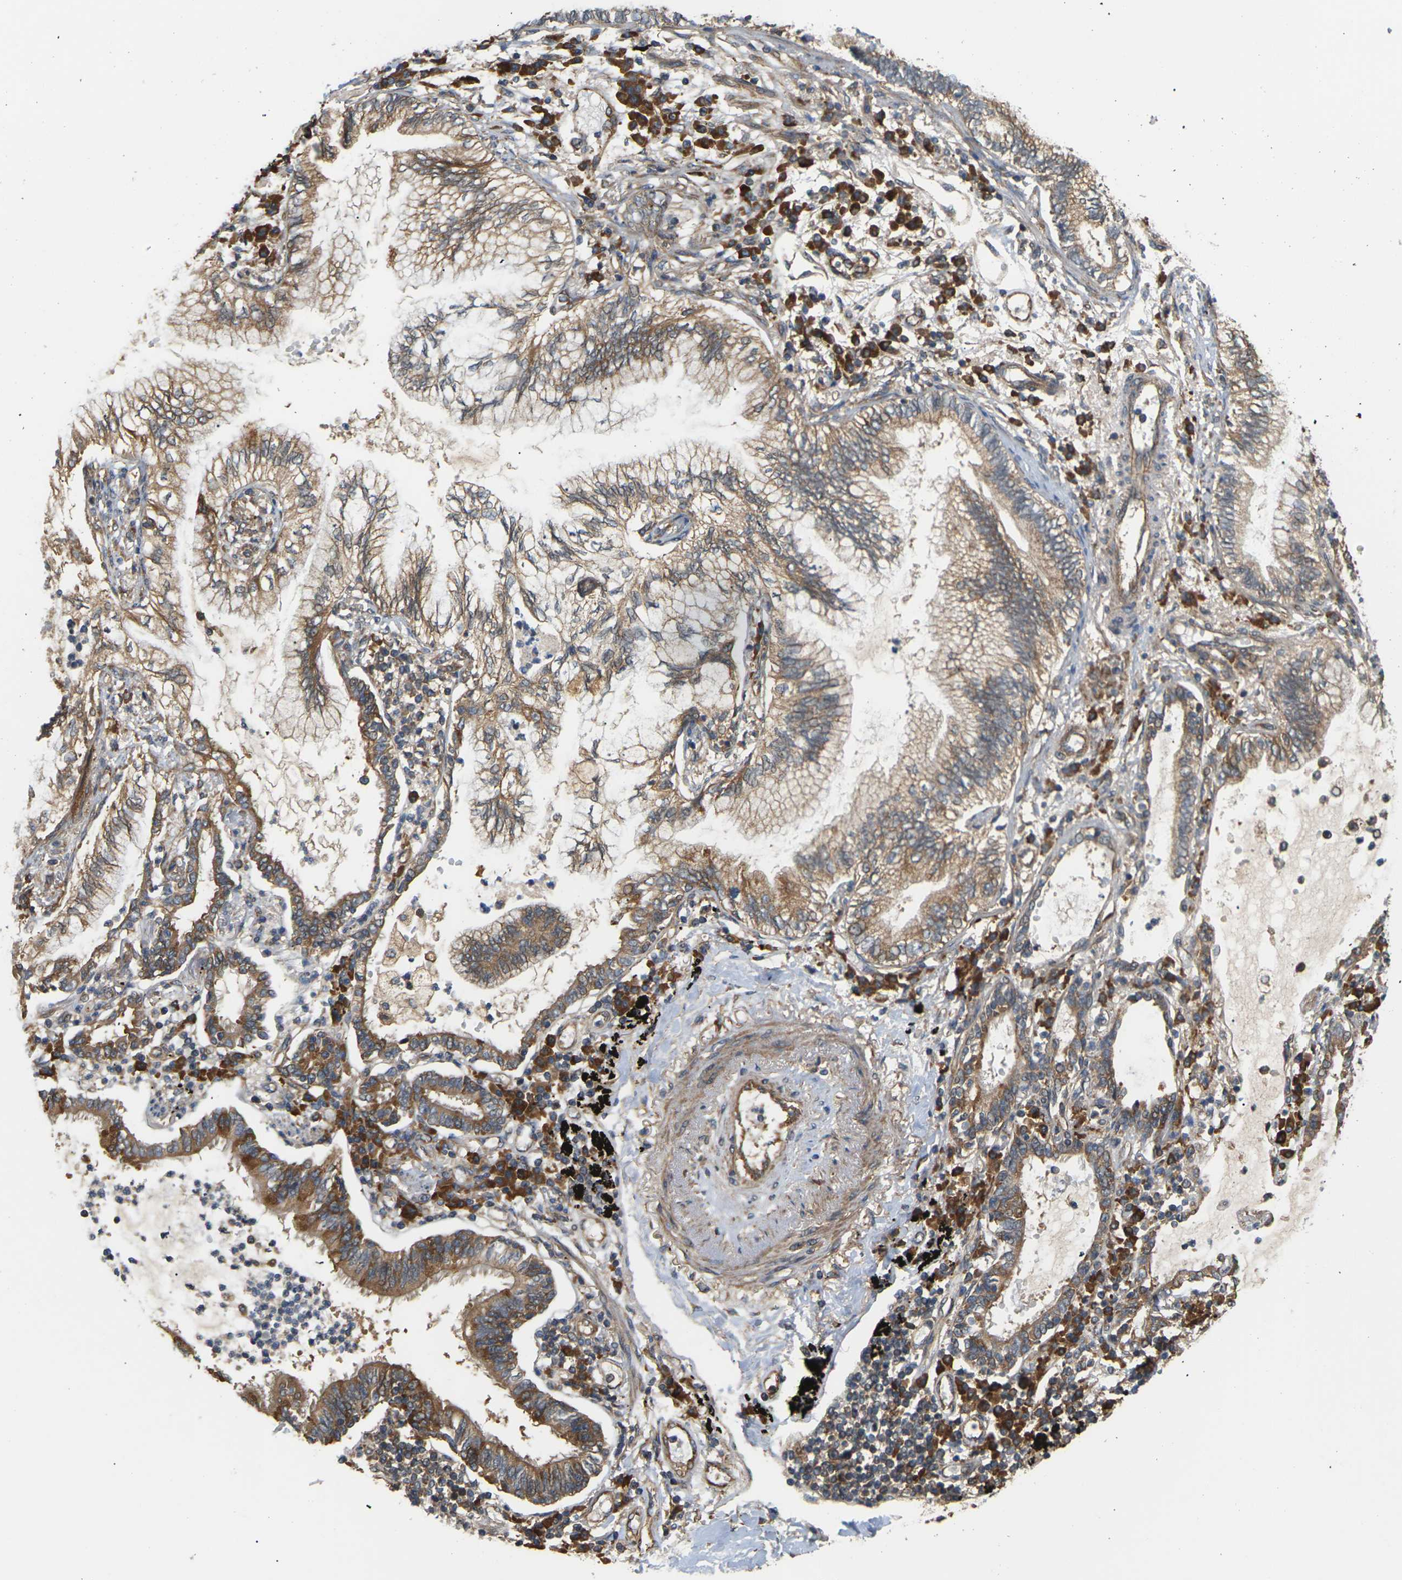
{"staining": {"intensity": "moderate", "quantity": ">75%", "location": "cytoplasmic/membranous"}, "tissue": "lung cancer", "cell_type": "Tumor cells", "image_type": "cancer", "snomed": [{"axis": "morphology", "description": "Normal tissue, NOS"}, {"axis": "morphology", "description": "Adenocarcinoma, NOS"}, {"axis": "topography", "description": "Bronchus"}, {"axis": "topography", "description": "Lung"}], "caption": "Moderate cytoplasmic/membranous positivity for a protein is seen in approximately >75% of tumor cells of adenocarcinoma (lung) using immunohistochemistry.", "gene": "NRAS", "patient": {"sex": "female", "age": 70}}